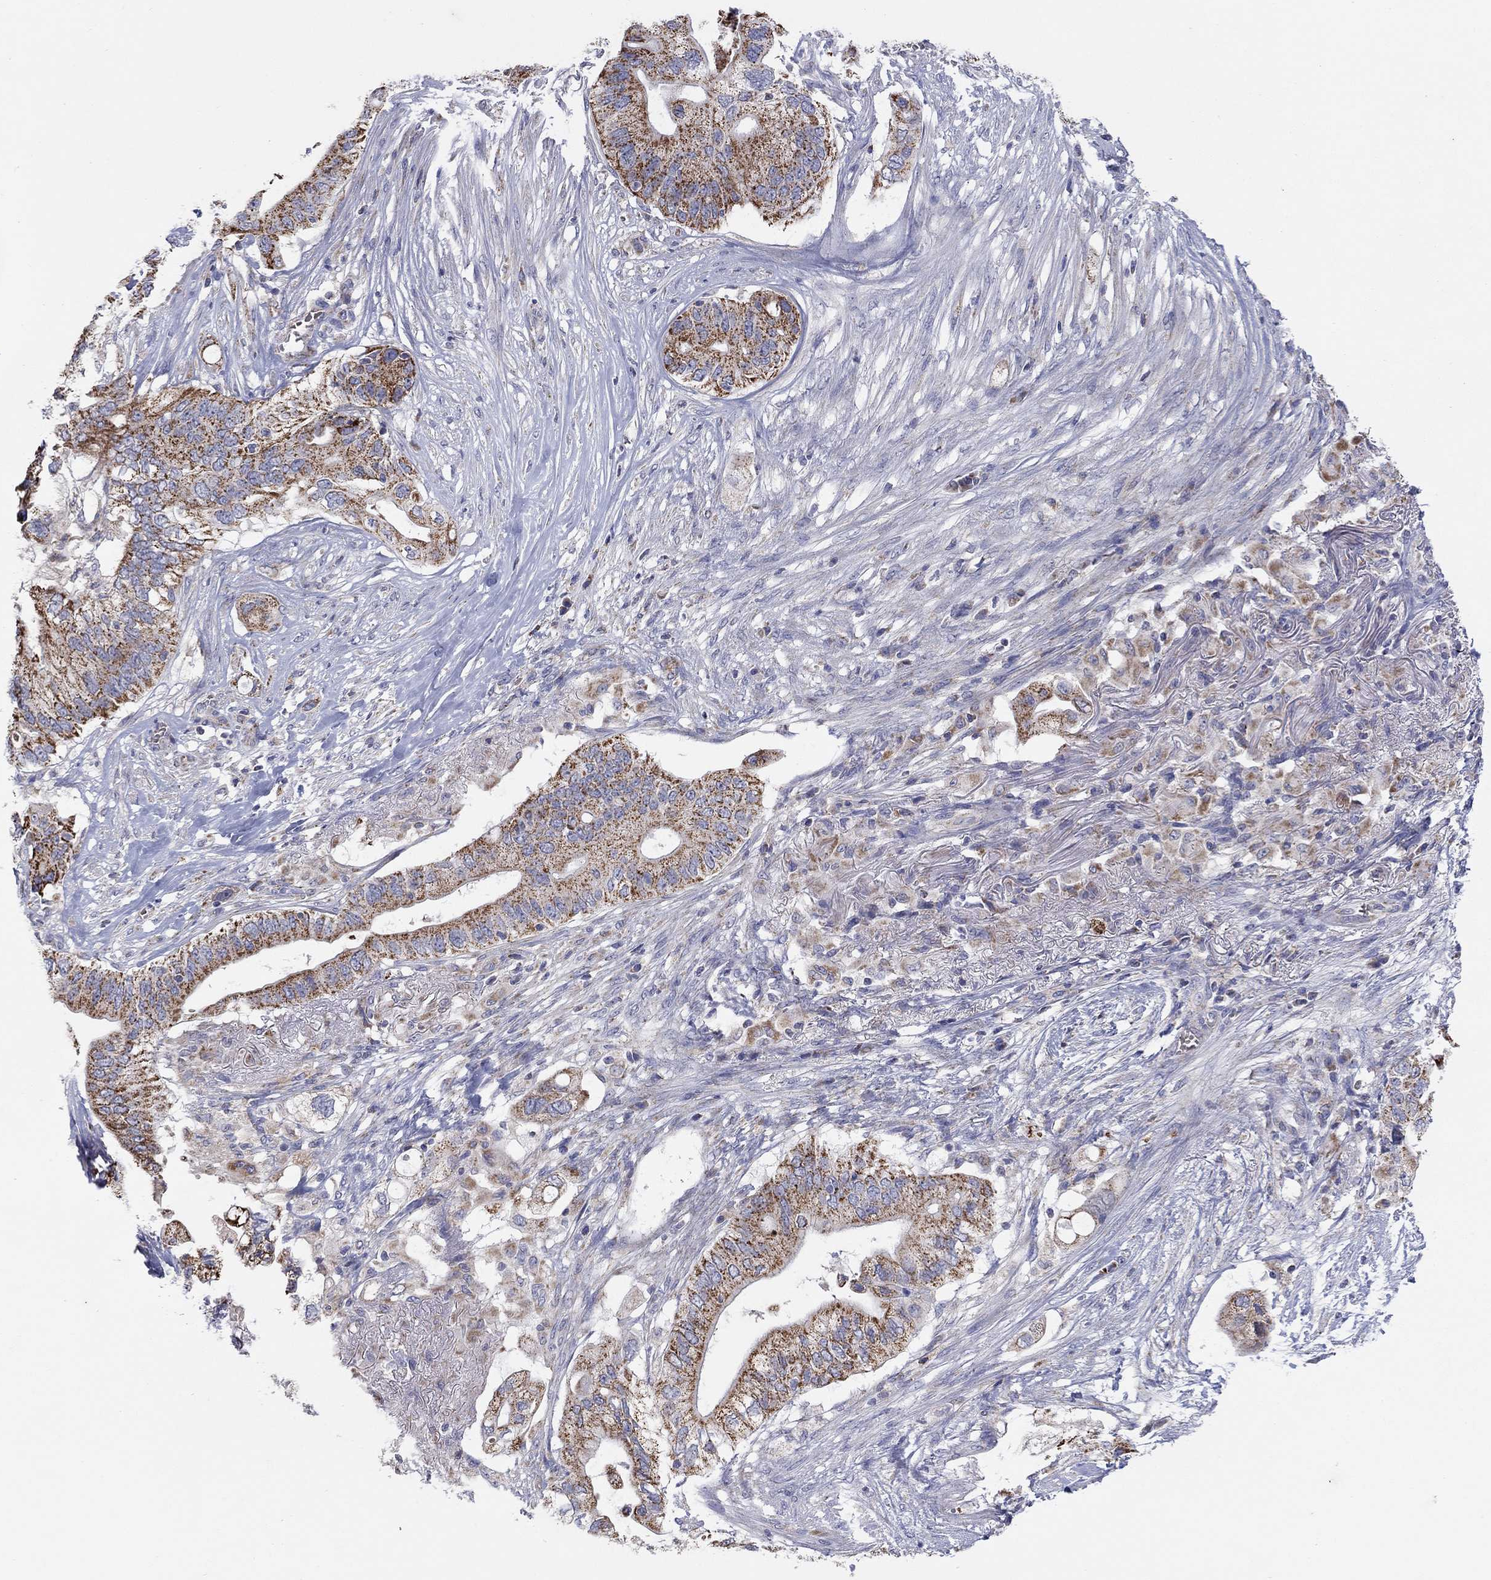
{"staining": {"intensity": "strong", "quantity": ">75%", "location": "cytoplasmic/membranous"}, "tissue": "pancreatic cancer", "cell_type": "Tumor cells", "image_type": "cancer", "snomed": [{"axis": "morphology", "description": "Adenocarcinoma, NOS"}, {"axis": "topography", "description": "Pancreas"}], "caption": "A high amount of strong cytoplasmic/membranous positivity is appreciated in about >75% of tumor cells in pancreatic cancer (adenocarcinoma) tissue.", "gene": "HPS5", "patient": {"sex": "female", "age": 72}}